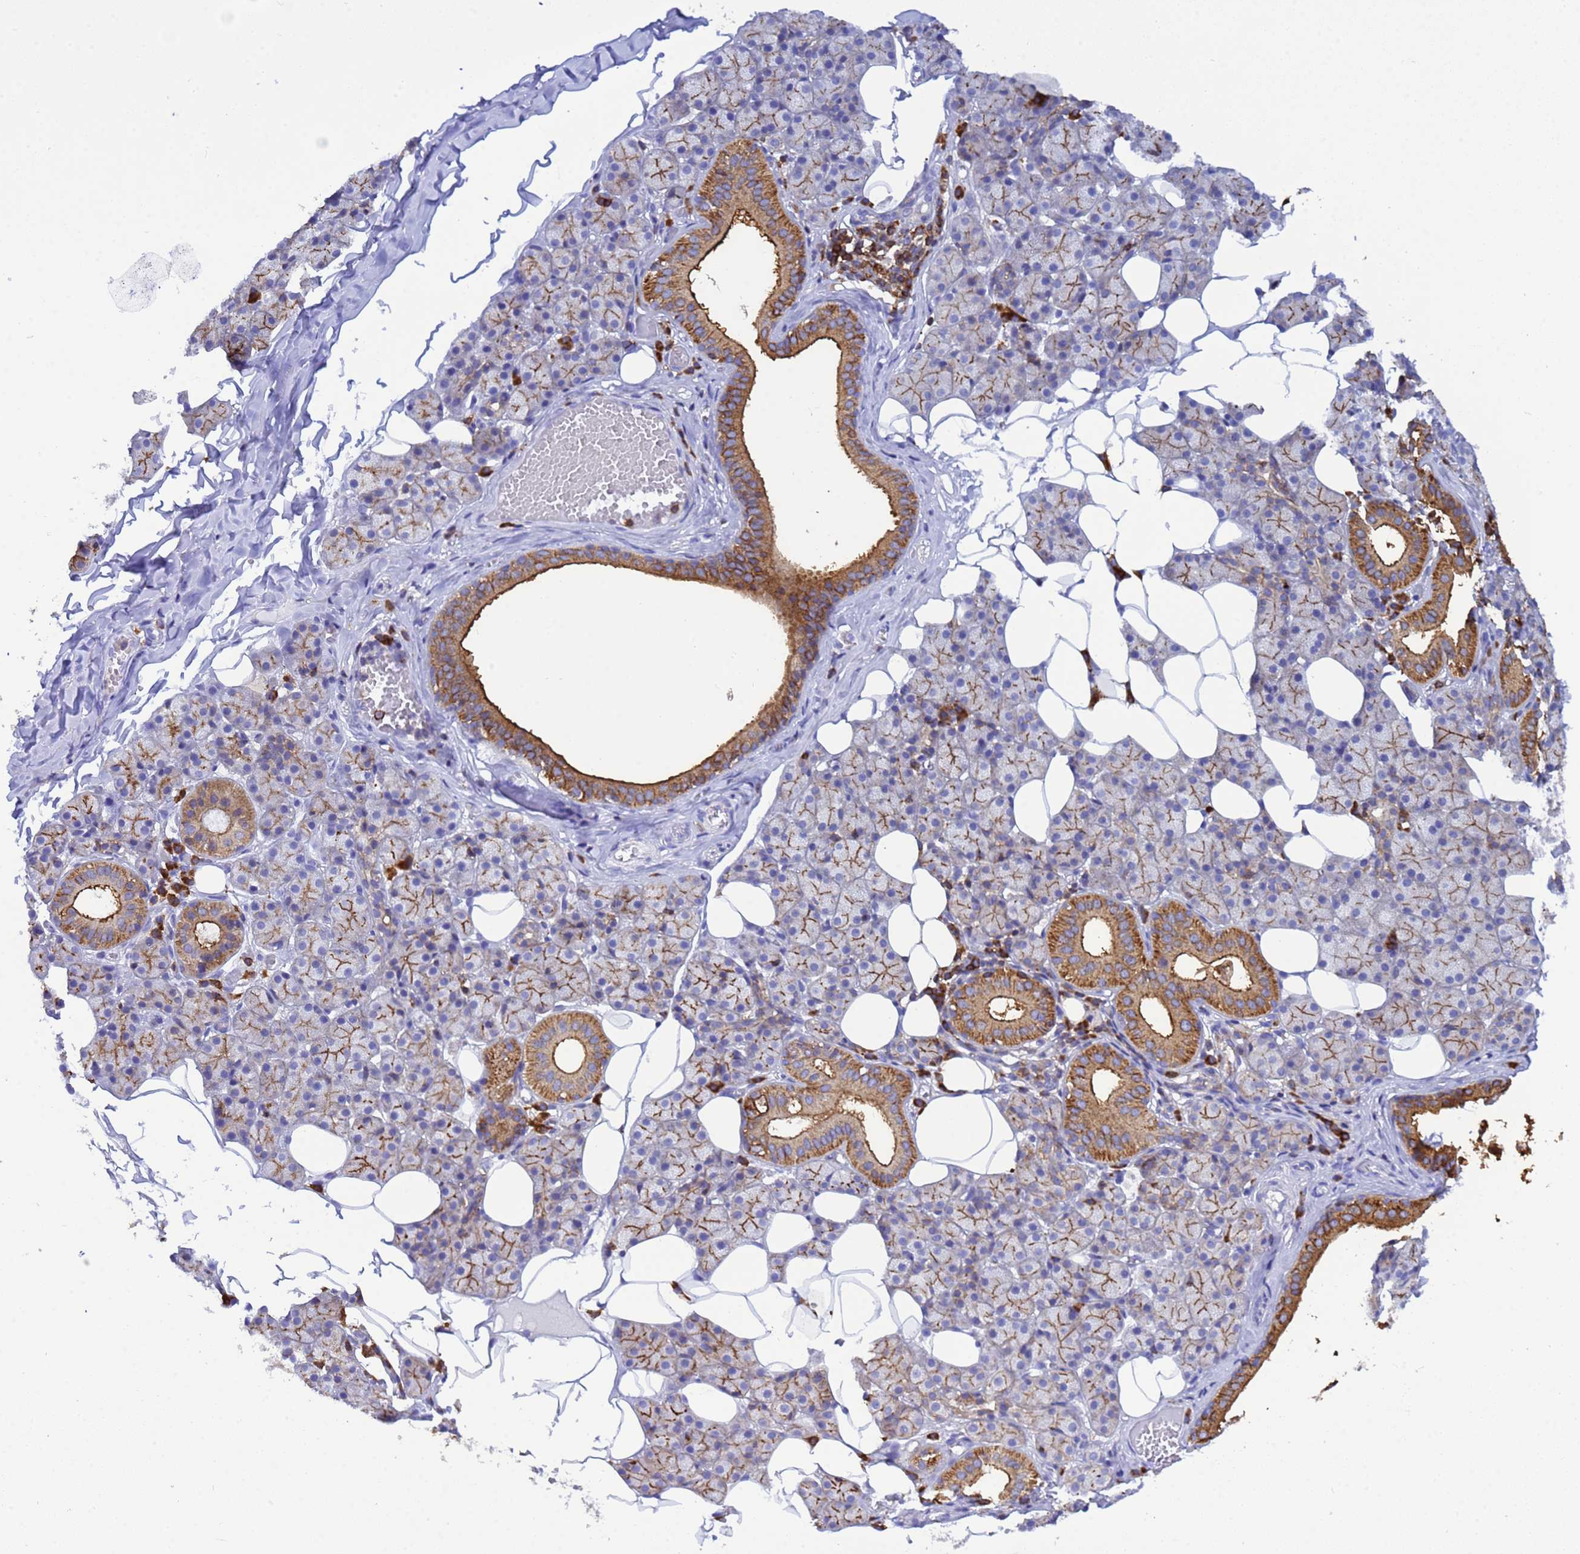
{"staining": {"intensity": "moderate", "quantity": "<25%", "location": "cytoplasmic/membranous"}, "tissue": "salivary gland", "cell_type": "Glandular cells", "image_type": "normal", "snomed": [{"axis": "morphology", "description": "Normal tissue, NOS"}, {"axis": "topography", "description": "Salivary gland"}], "caption": "An immunohistochemistry (IHC) micrograph of normal tissue is shown. Protein staining in brown highlights moderate cytoplasmic/membranous positivity in salivary gland within glandular cells.", "gene": "EZR", "patient": {"sex": "female", "age": 33}}